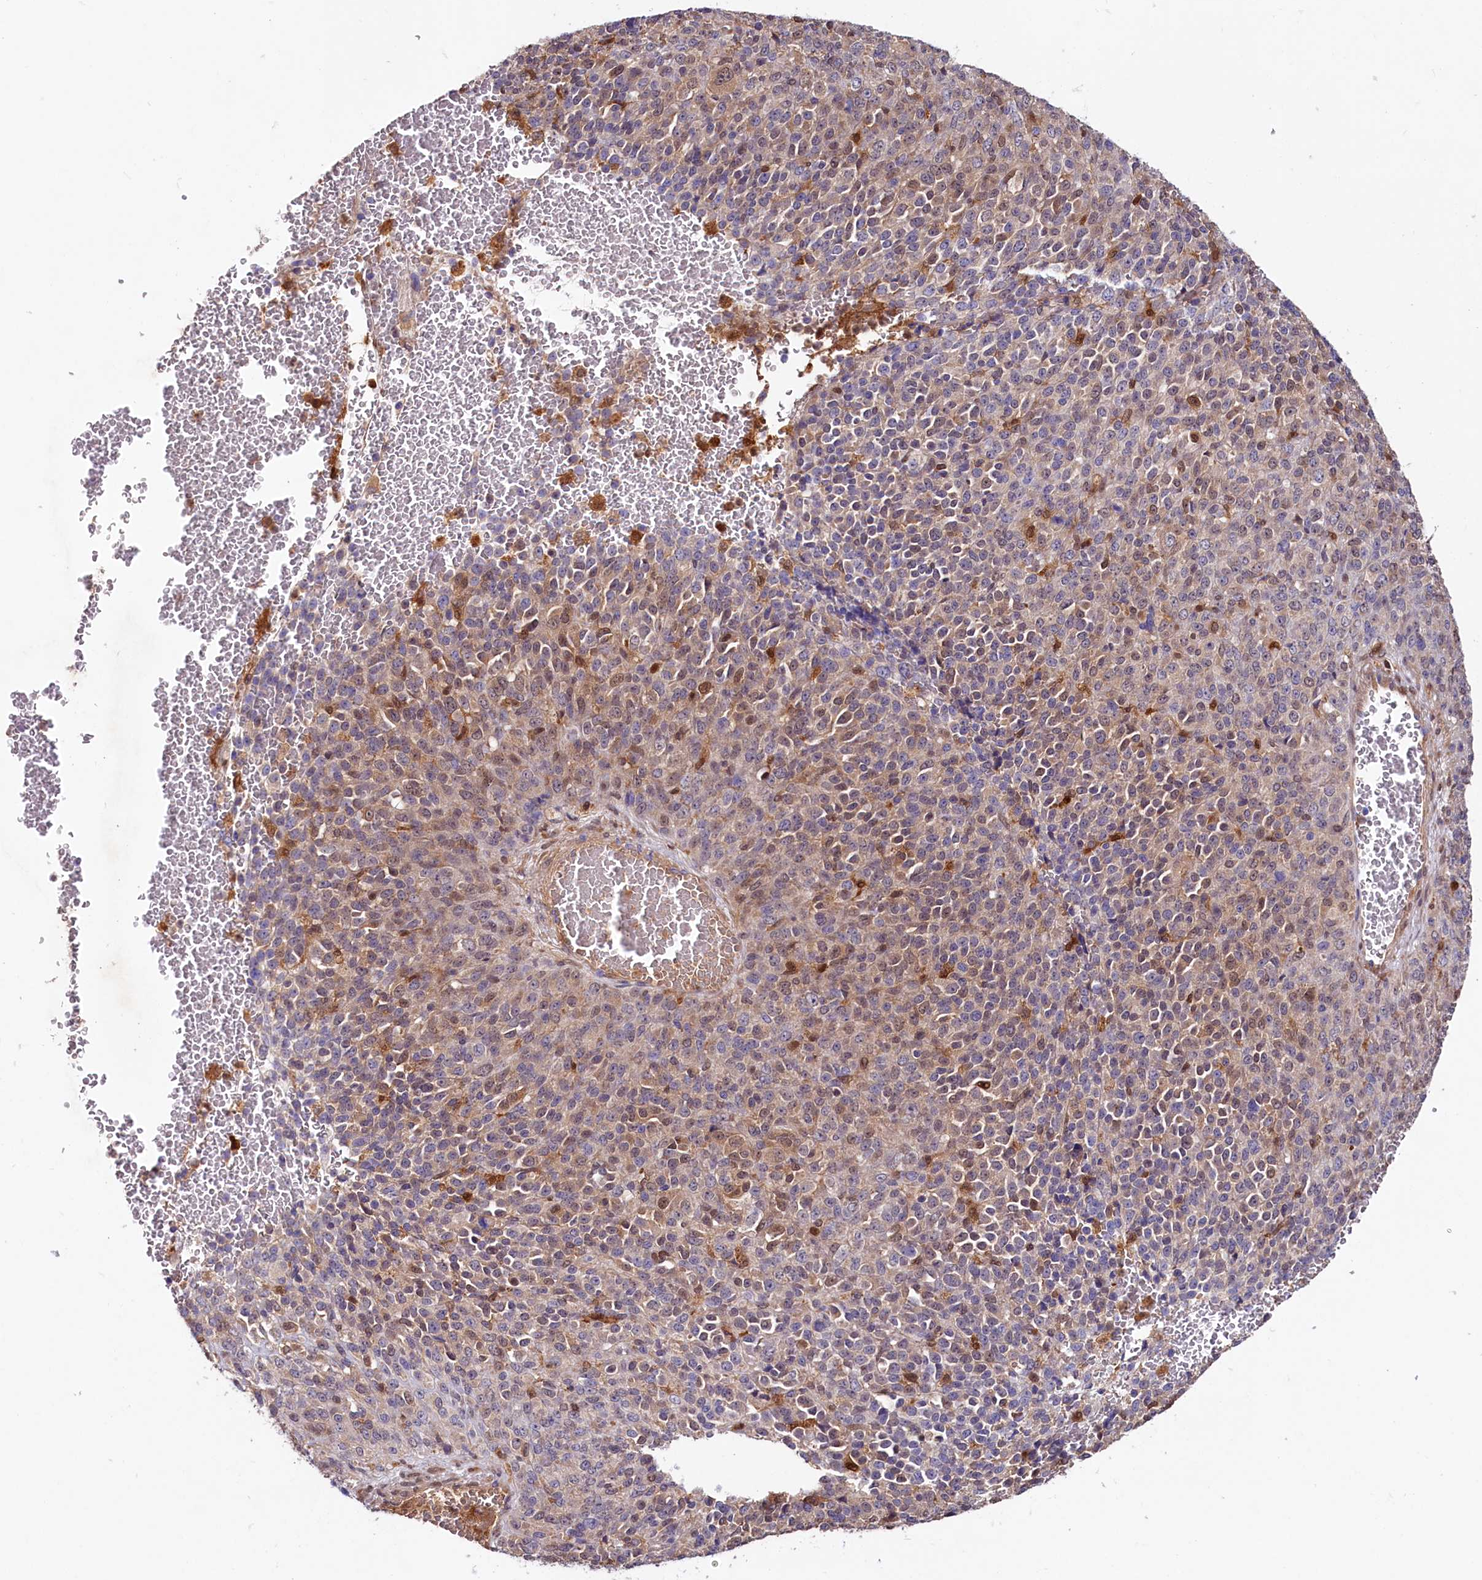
{"staining": {"intensity": "weak", "quantity": "25%-75%", "location": "cytoplasmic/membranous,nuclear"}, "tissue": "melanoma", "cell_type": "Tumor cells", "image_type": "cancer", "snomed": [{"axis": "morphology", "description": "Malignant melanoma, Metastatic site"}, {"axis": "topography", "description": "Brain"}], "caption": "A high-resolution micrograph shows immunohistochemistry staining of malignant melanoma (metastatic site), which reveals weak cytoplasmic/membranous and nuclear staining in about 25%-75% of tumor cells. (DAB IHC with brightfield microscopy, high magnification).", "gene": "IL17RD", "patient": {"sex": "female", "age": 56}}